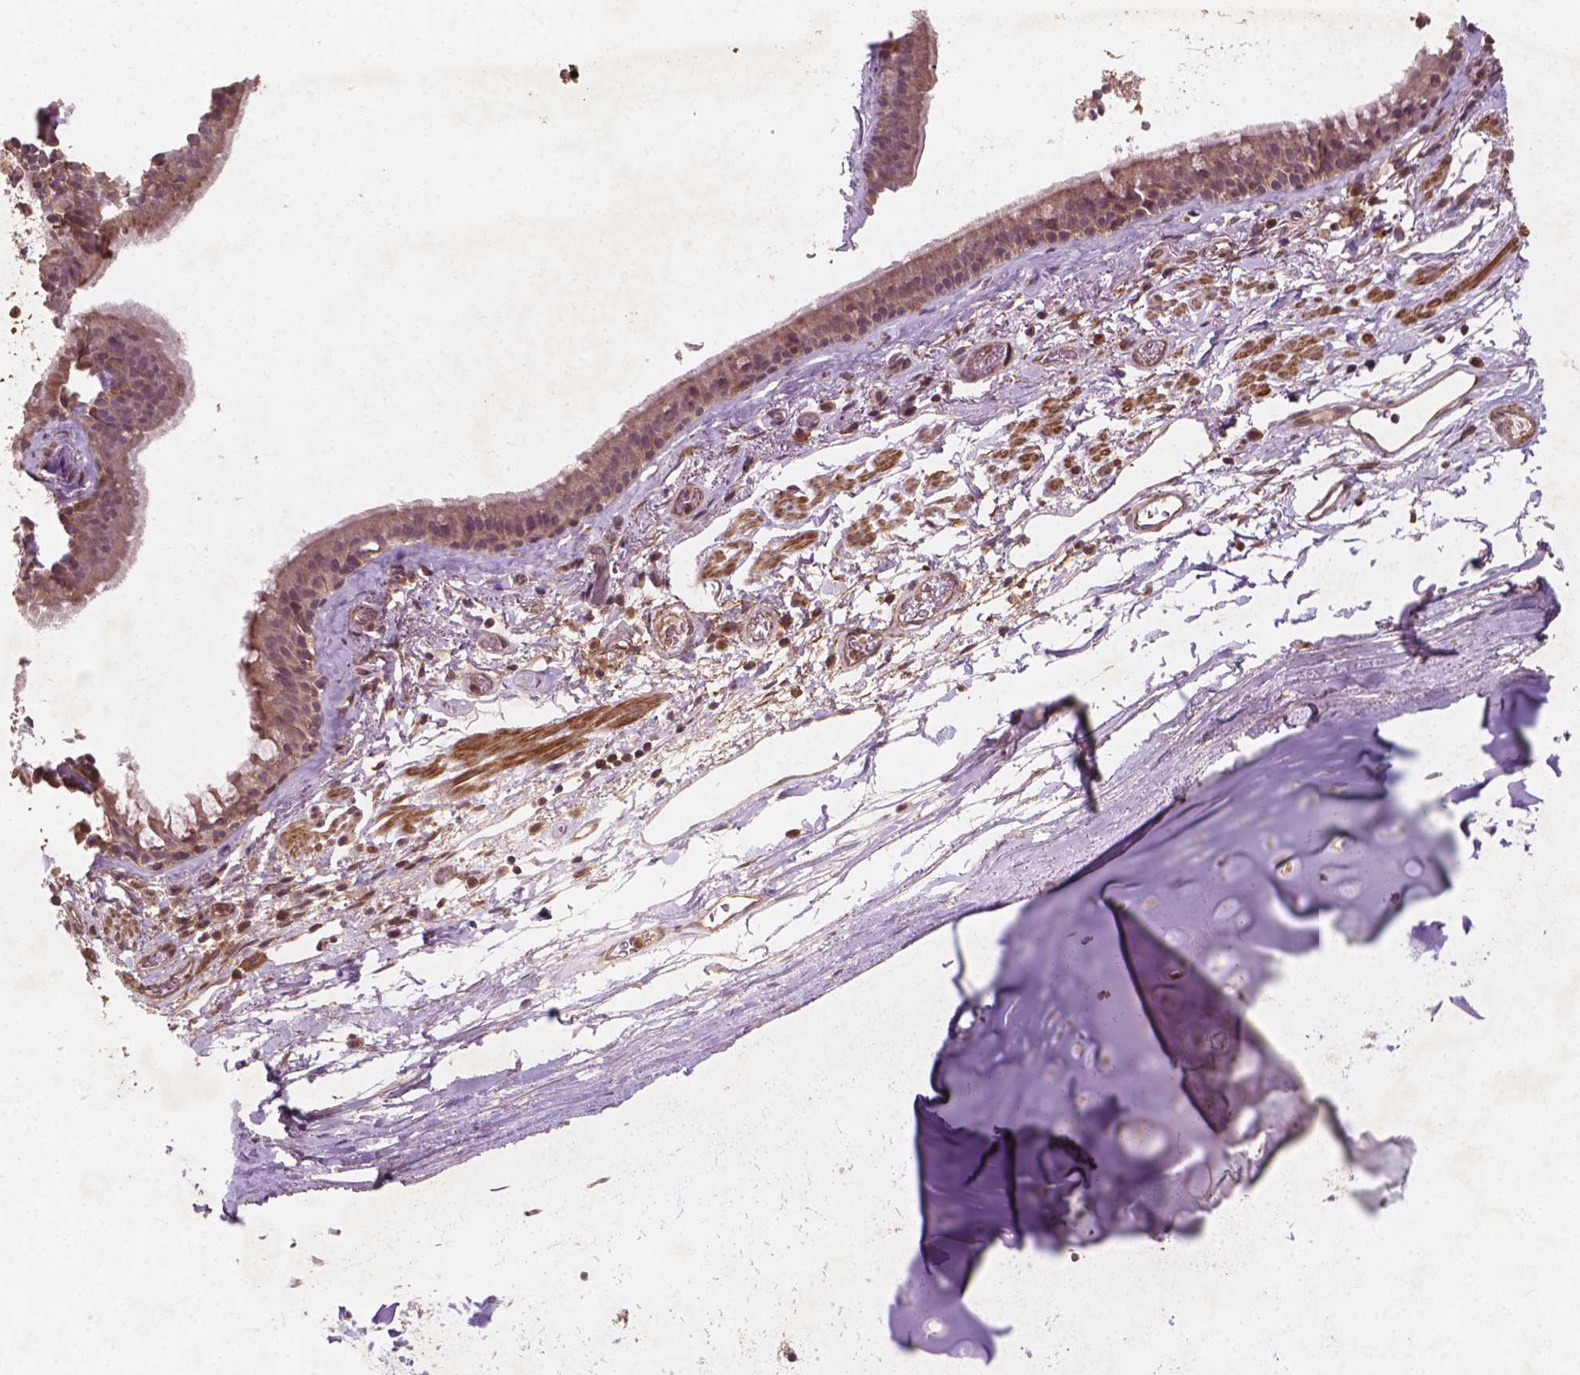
{"staining": {"intensity": "weak", "quantity": ">75%", "location": "cytoplasmic/membranous"}, "tissue": "bronchus", "cell_type": "Respiratory epithelial cells", "image_type": "normal", "snomed": [{"axis": "morphology", "description": "Normal tissue, NOS"}, {"axis": "topography", "description": "Cartilage tissue"}, {"axis": "topography", "description": "Bronchus"}], "caption": "An immunohistochemistry micrograph of benign tissue is shown. Protein staining in brown labels weak cytoplasmic/membranous positivity in bronchus within respiratory epithelial cells. (Stains: DAB in brown, nuclei in blue, Microscopy: brightfield microscopy at high magnification).", "gene": "CYFIP1", "patient": {"sex": "male", "age": 58}}